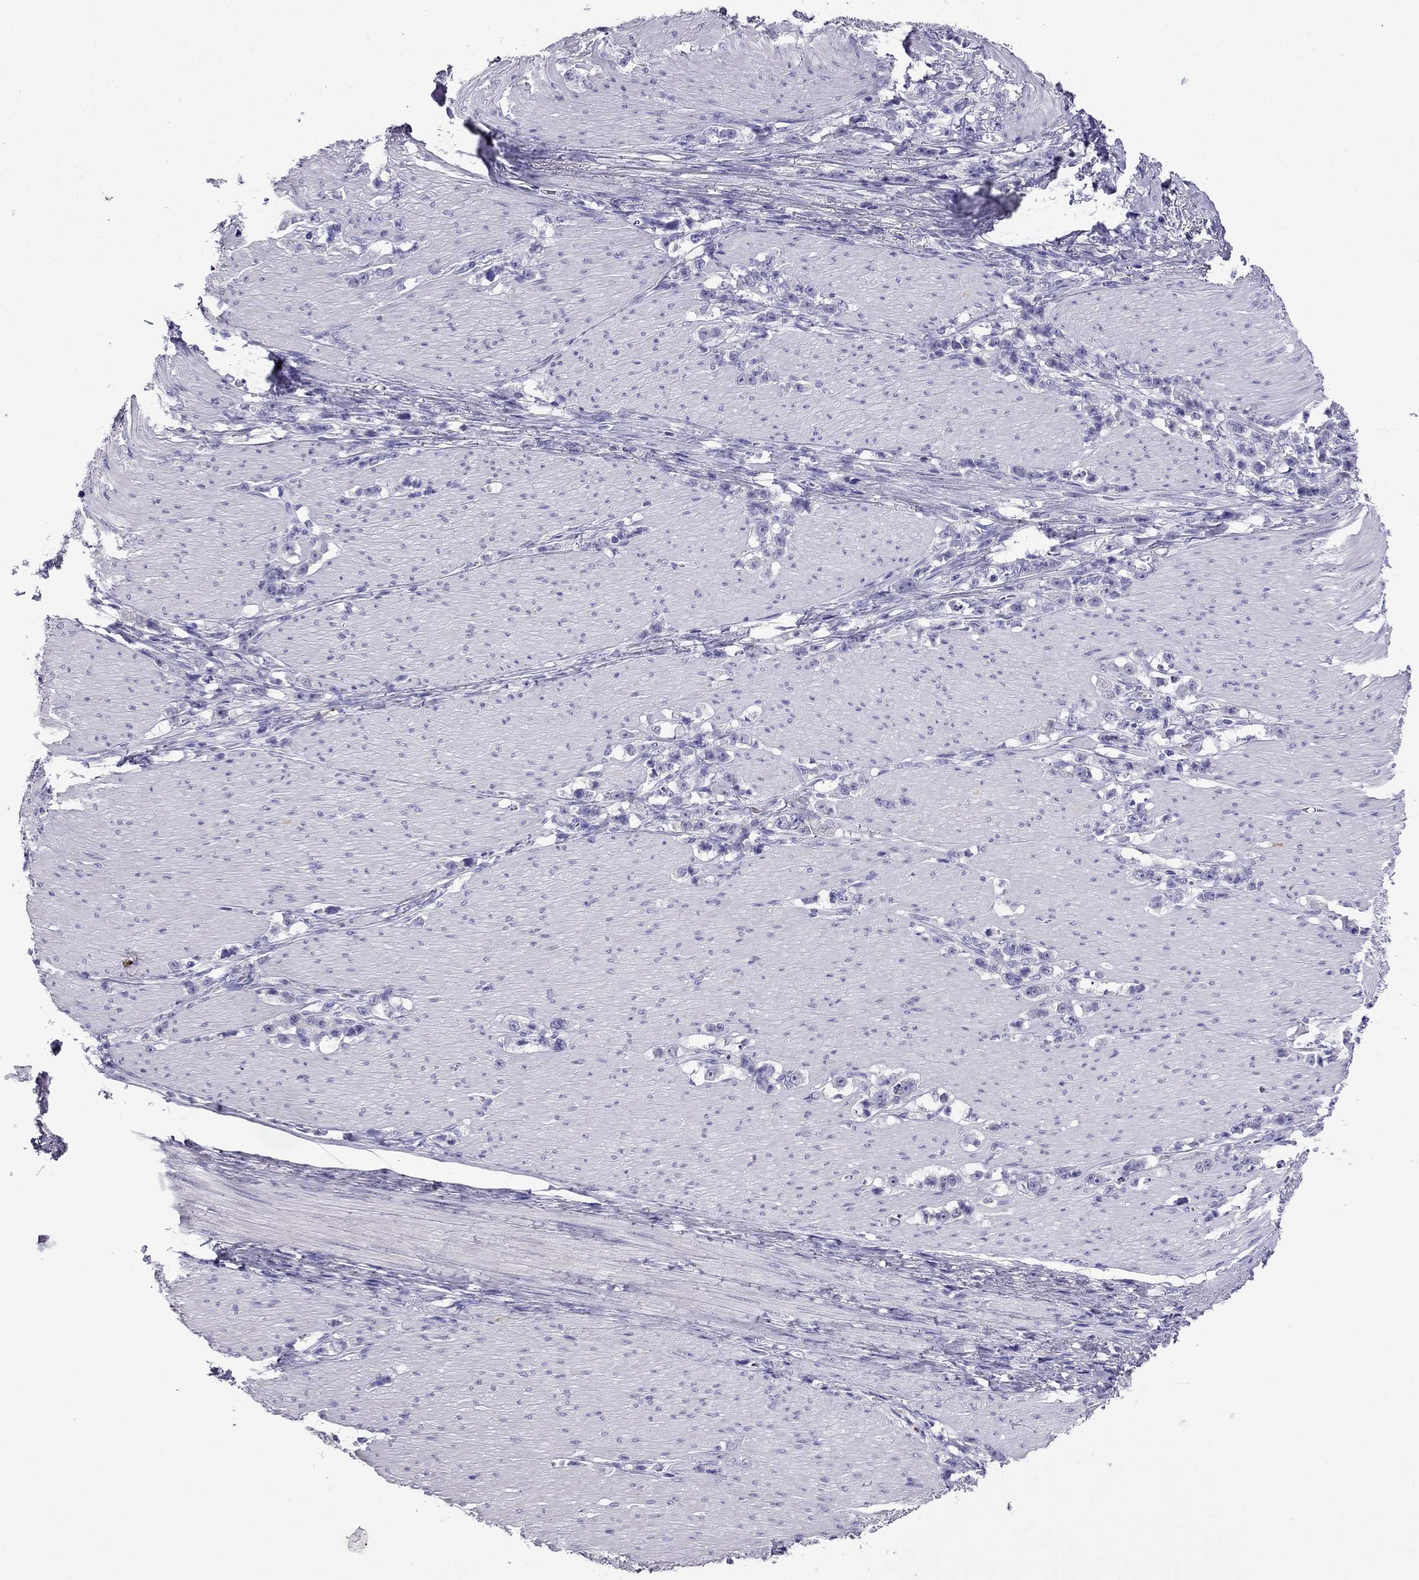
{"staining": {"intensity": "negative", "quantity": "none", "location": "none"}, "tissue": "stomach cancer", "cell_type": "Tumor cells", "image_type": "cancer", "snomed": [{"axis": "morphology", "description": "Adenocarcinoma, NOS"}, {"axis": "topography", "description": "Stomach, lower"}], "caption": "Immunohistochemical staining of stomach cancer demonstrates no significant staining in tumor cells.", "gene": "NPTX1", "patient": {"sex": "male", "age": 88}}